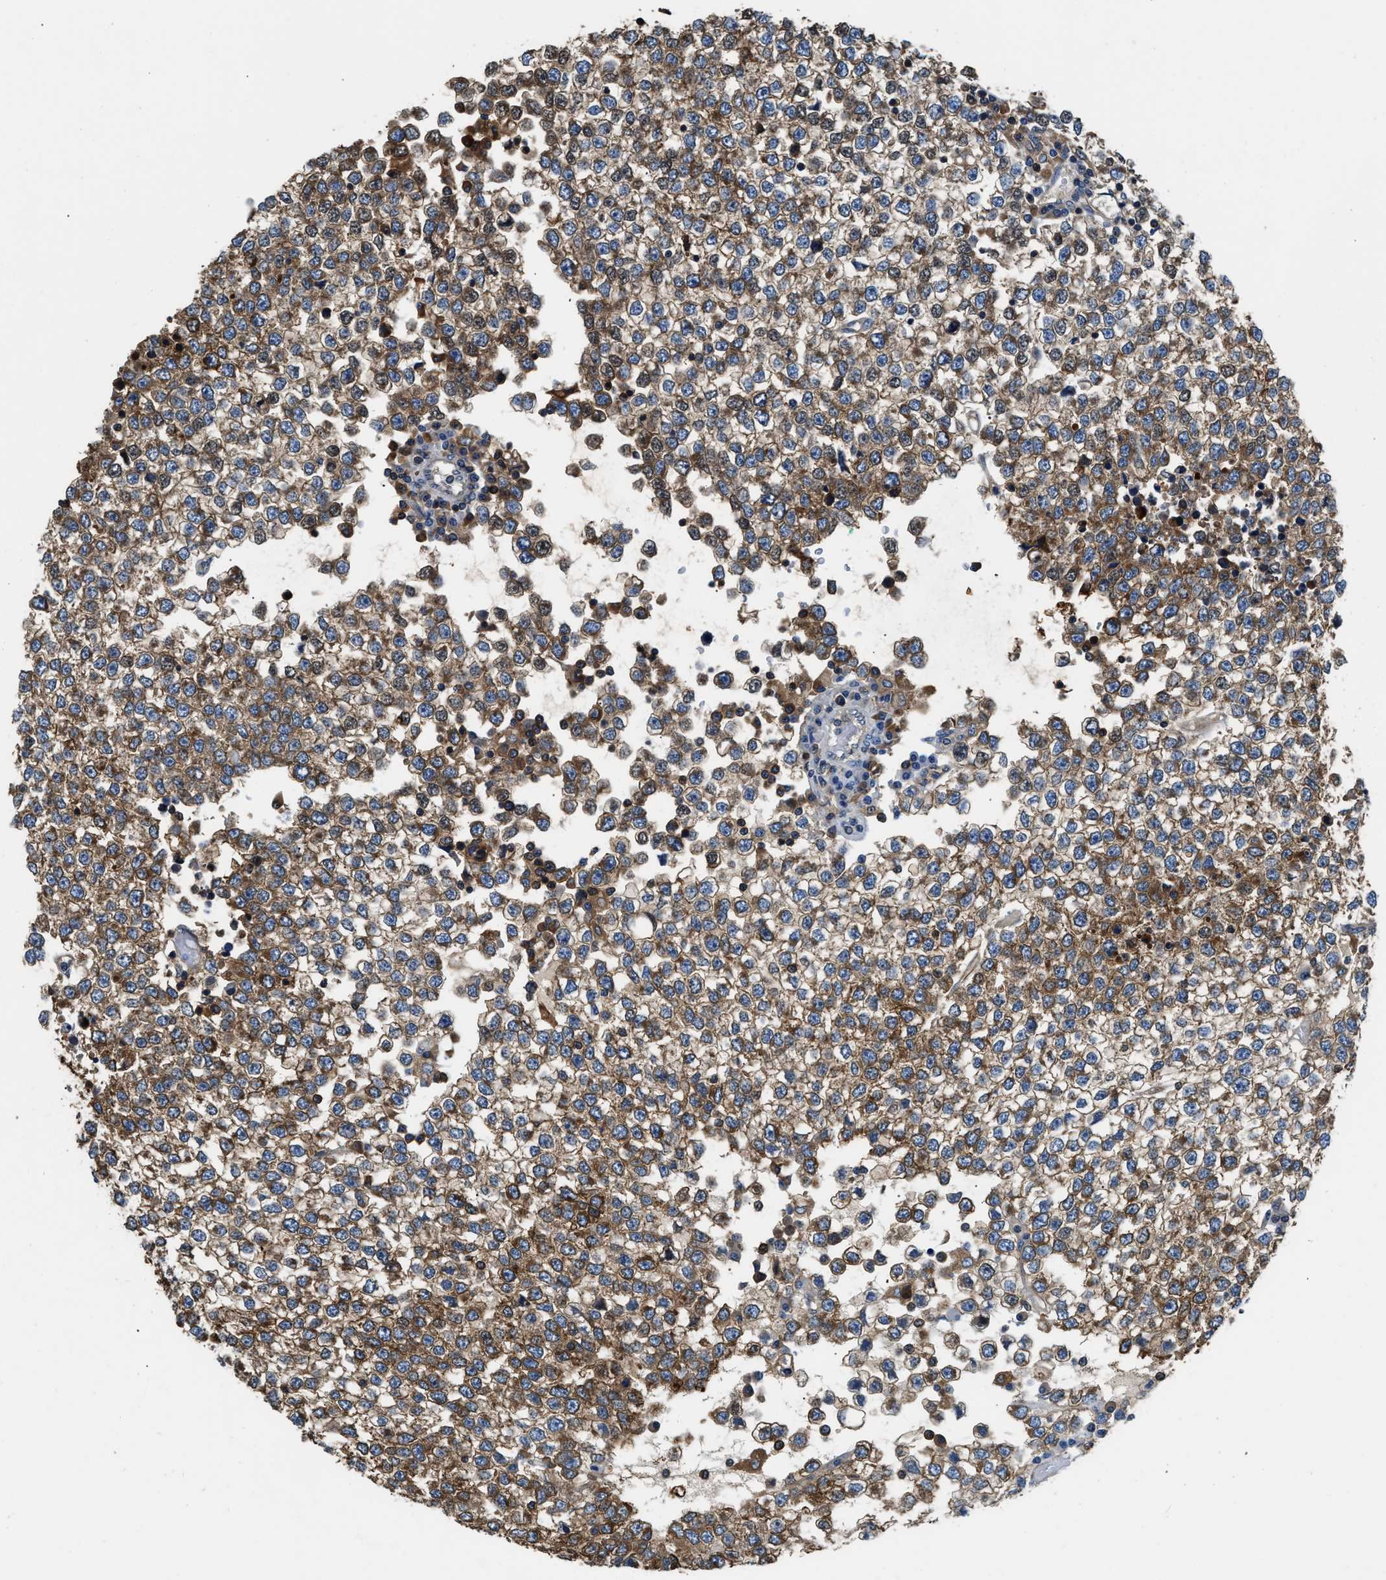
{"staining": {"intensity": "moderate", "quantity": ">75%", "location": "cytoplasmic/membranous"}, "tissue": "testis cancer", "cell_type": "Tumor cells", "image_type": "cancer", "snomed": [{"axis": "morphology", "description": "Seminoma, NOS"}, {"axis": "topography", "description": "Testis"}], "caption": "Testis cancer (seminoma) tissue displays moderate cytoplasmic/membranous staining in approximately >75% of tumor cells", "gene": "PKM", "patient": {"sex": "male", "age": 65}}